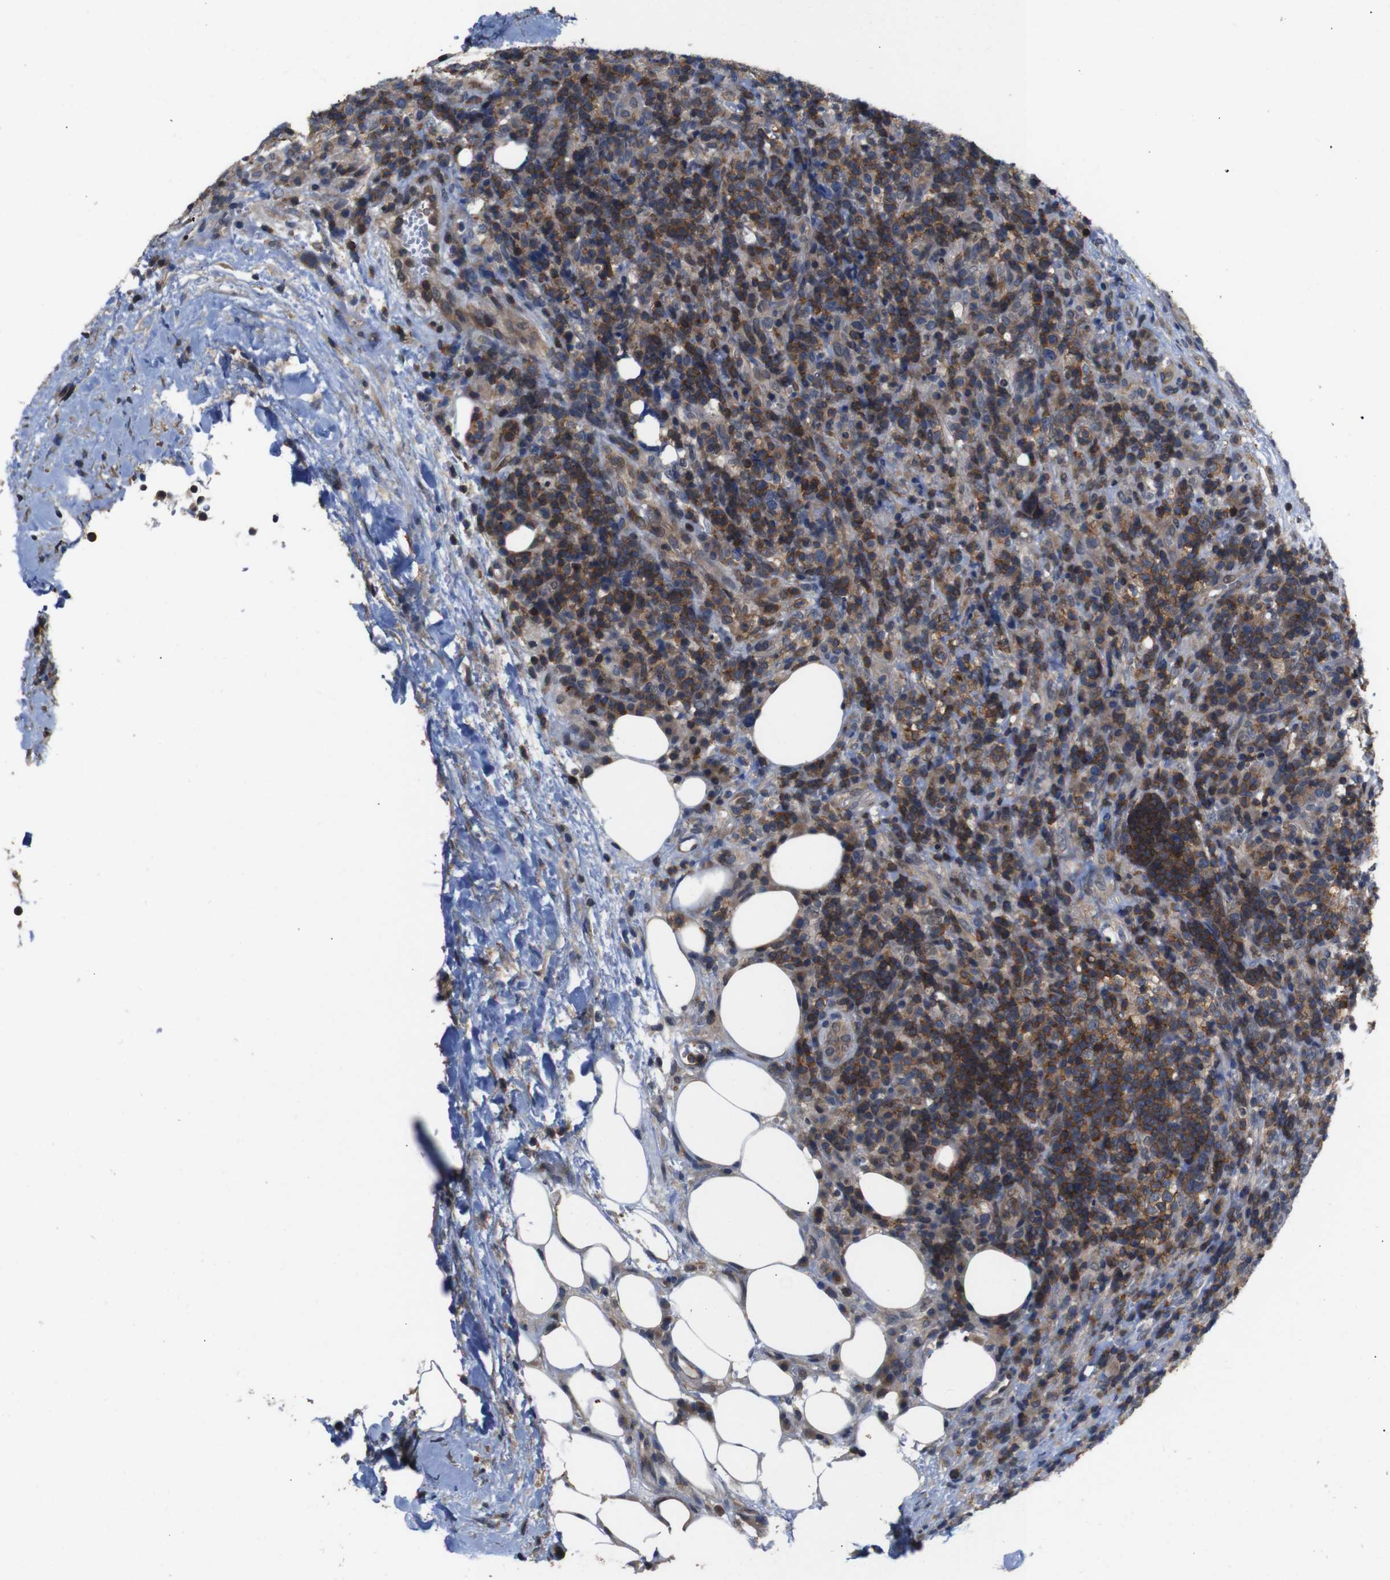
{"staining": {"intensity": "moderate", "quantity": ">75%", "location": "cytoplasmic/membranous"}, "tissue": "lymphoma", "cell_type": "Tumor cells", "image_type": "cancer", "snomed": [{"axis": "morphology", "description": "Malignant lymphoma, non-Hodgkin's type, High grade"}, {"axis": "topography", "description": "Lymph node"}], "caption": "Protein positivity by immunohistochemistry (IHC) displays moderate cytoplasmic/membranous staining in approximately >75% of tumor cells in malignant lymphoma, non-Hodgkin's type (high-grade). (DAB IHC, brown staining for protein, blue staining for nuclei).", "gene": "BRWD3", "patient": {"sex": "female", "age": 76}}